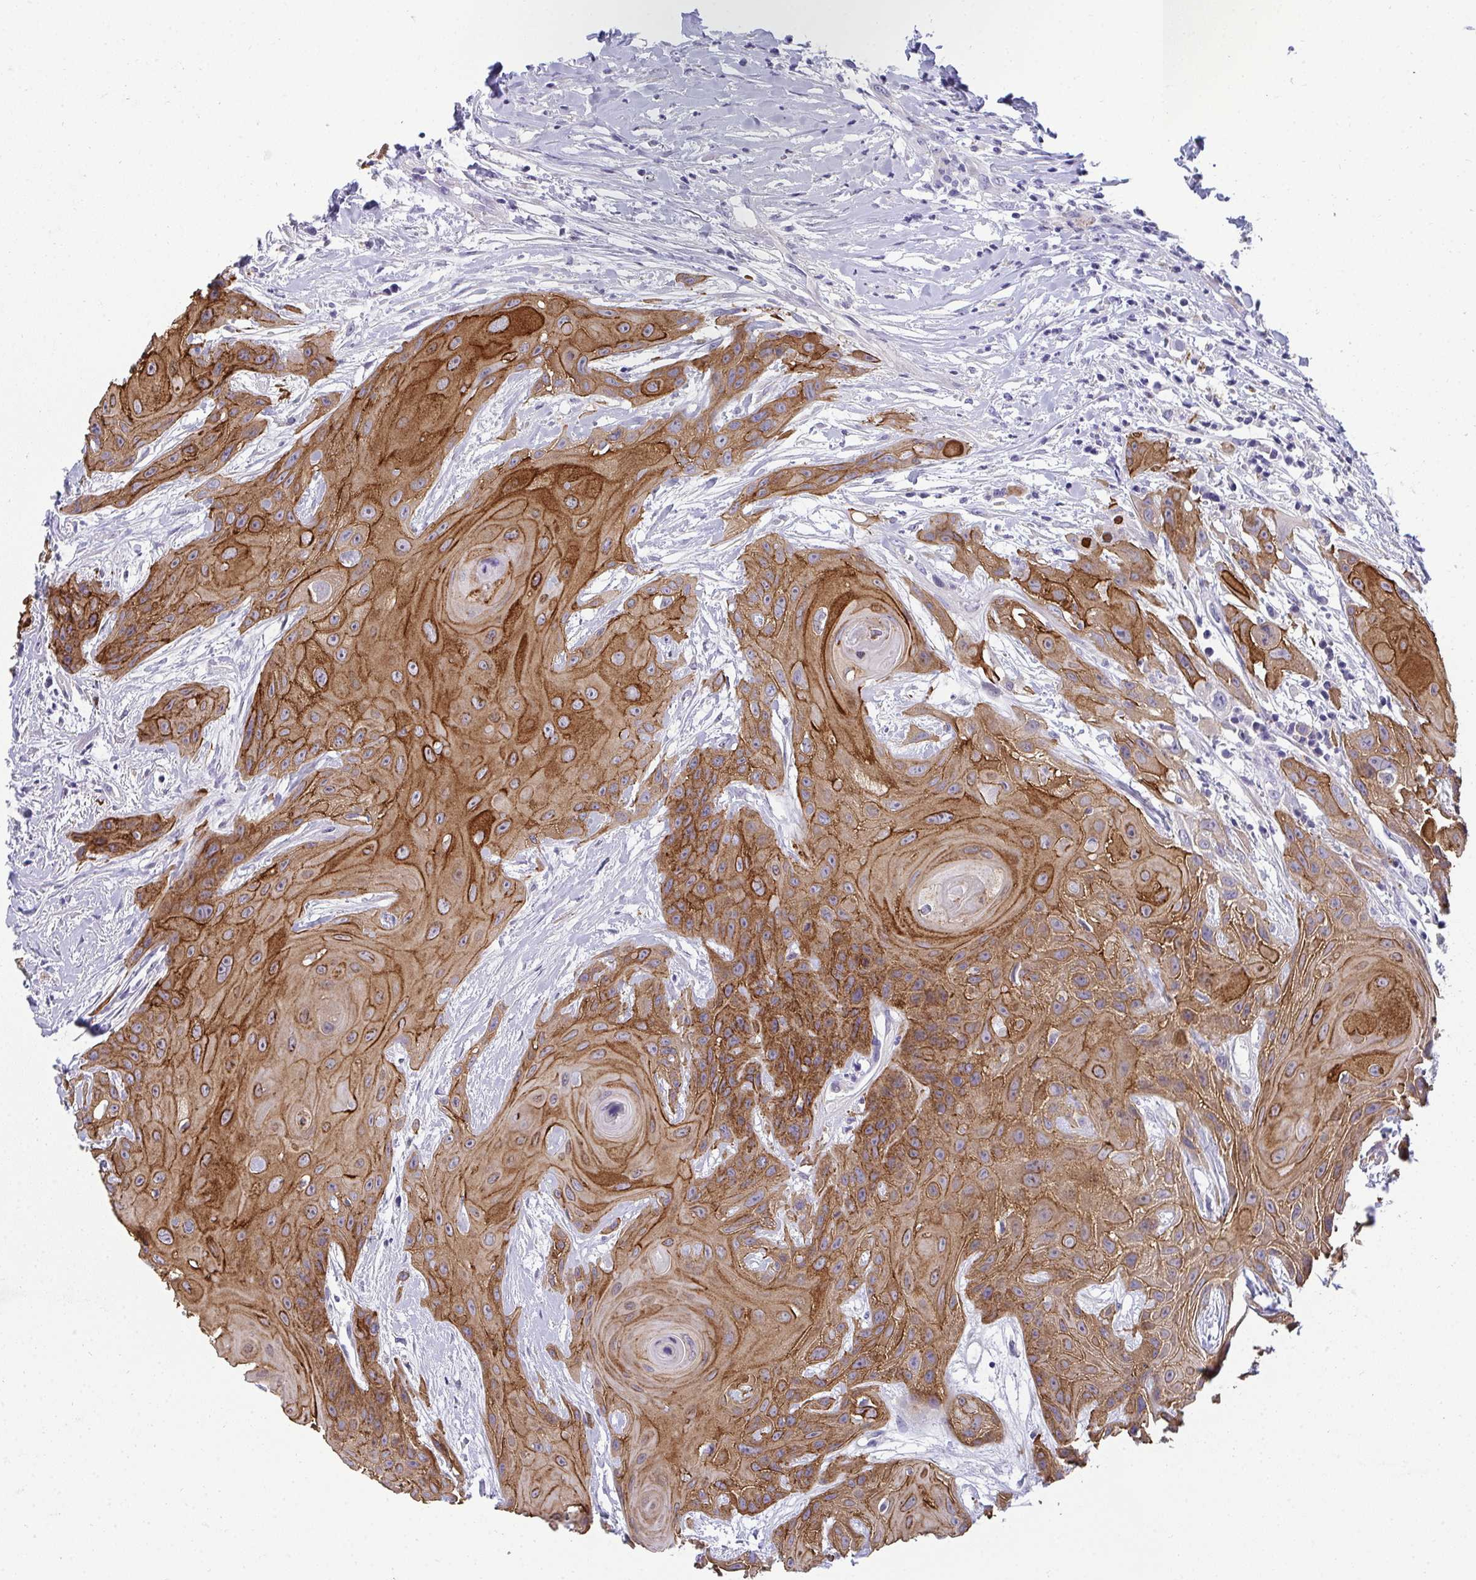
{"staining": {"intensity": "strong", "quantity": ">75%", "location": "cytoplasmic/membranous"}, "tissue": "head and neck cancer", "cell_type": "Tumor cells", "image_type": "cancer", "snomed": [{"axis": "morphology", "description": "Squamous cell carcinoma, NOS"}, {"axis": "topography", "description": "Head-Neck"}], "caption": "Immunohistochemical staining of head and neck cancer (squamous cell carcinoma) reveals strong cytoplasmic/membranous protein expression in approximately >75% of tumor cells.", "gene": "AK5", "patient": {"sex": "female", "age": 73}}